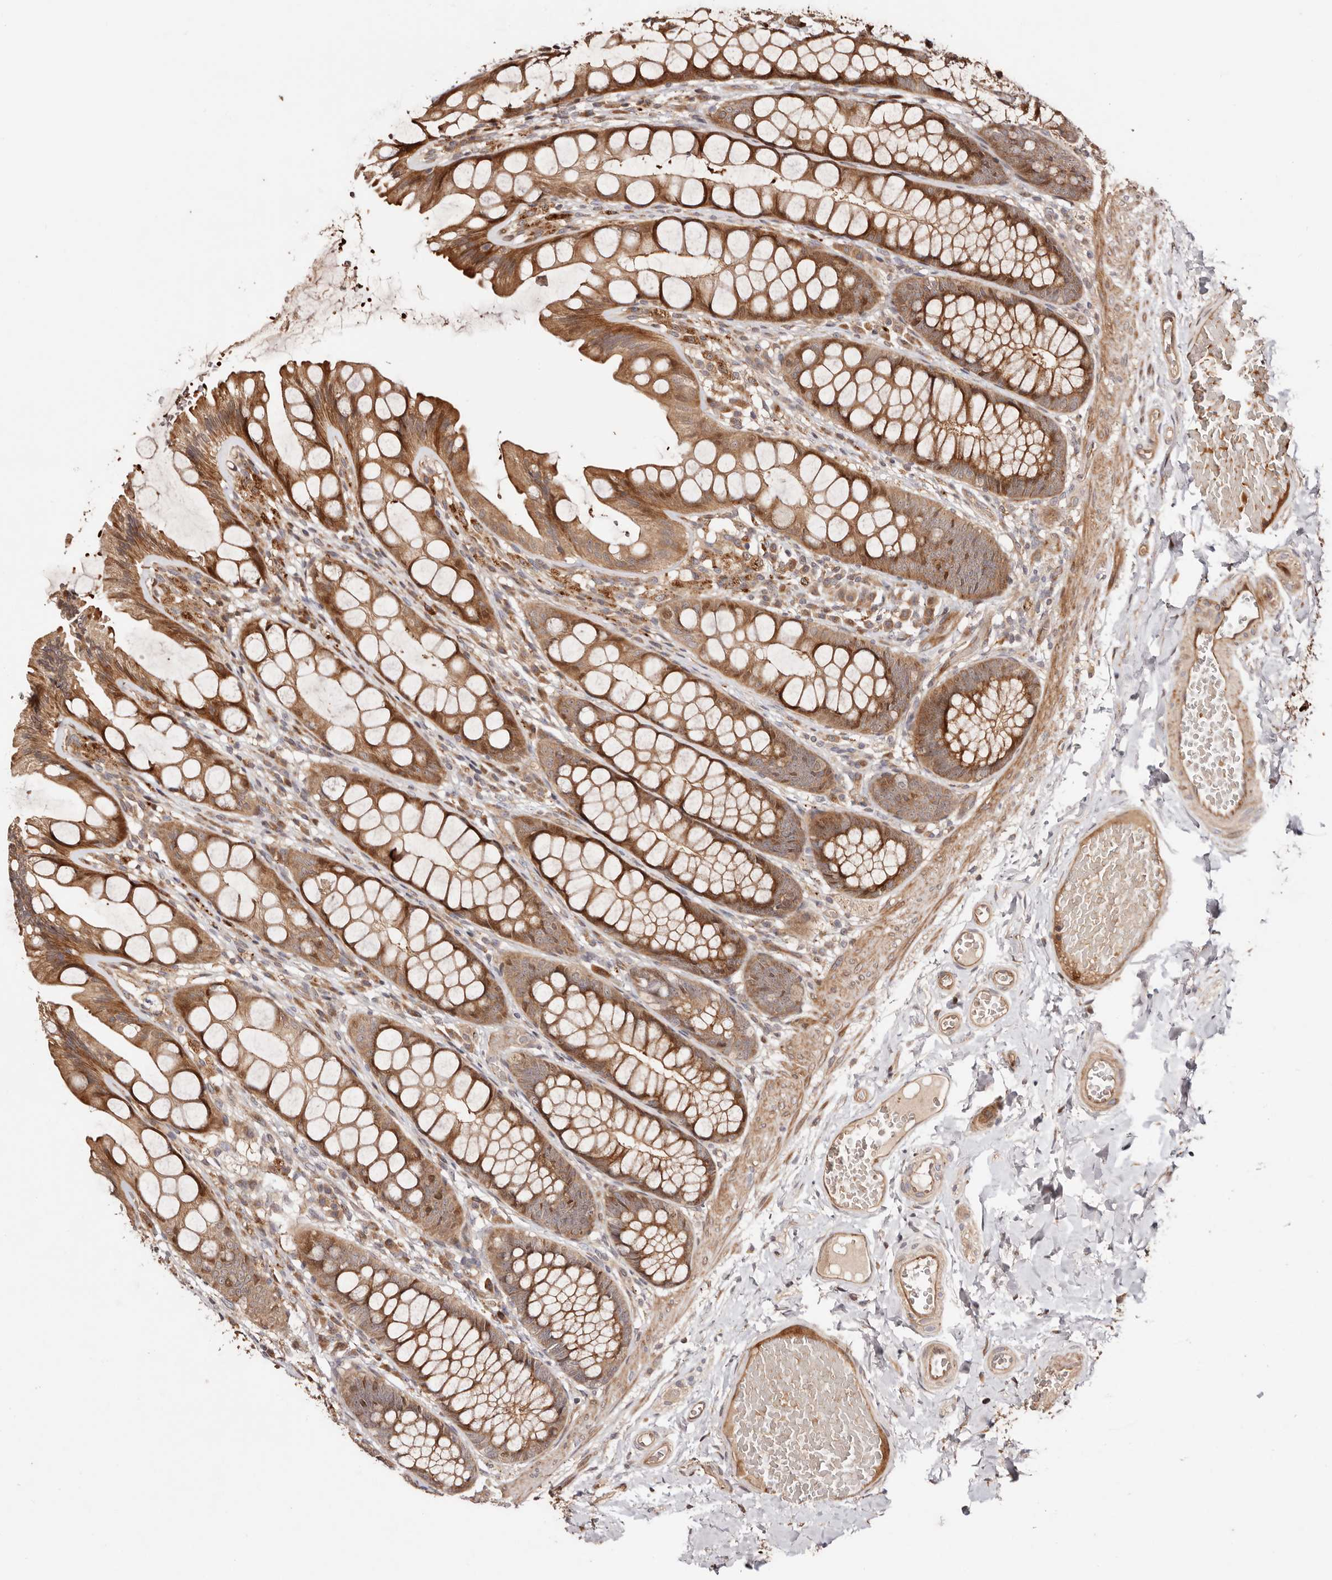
{"staining": {"intensity": "moderate", "quantity": ">75%", "location": "cytoplasmic/membranous"}, "tissue": "colon", "cell_type": "Endothelial cells", "image_type": "normal", "snomed": [{"axis": "morphology", "description": "Normal tissue, NOS"}, {"axis": "topography", "description": "Colon"}], "caption": "A brown stain shows moderate cytoplasmic/membranous expression of a protein in endothelial cells of benign human colon.", "gene": "PTPN22", "patient": {"sex": "male", "age": 47}}